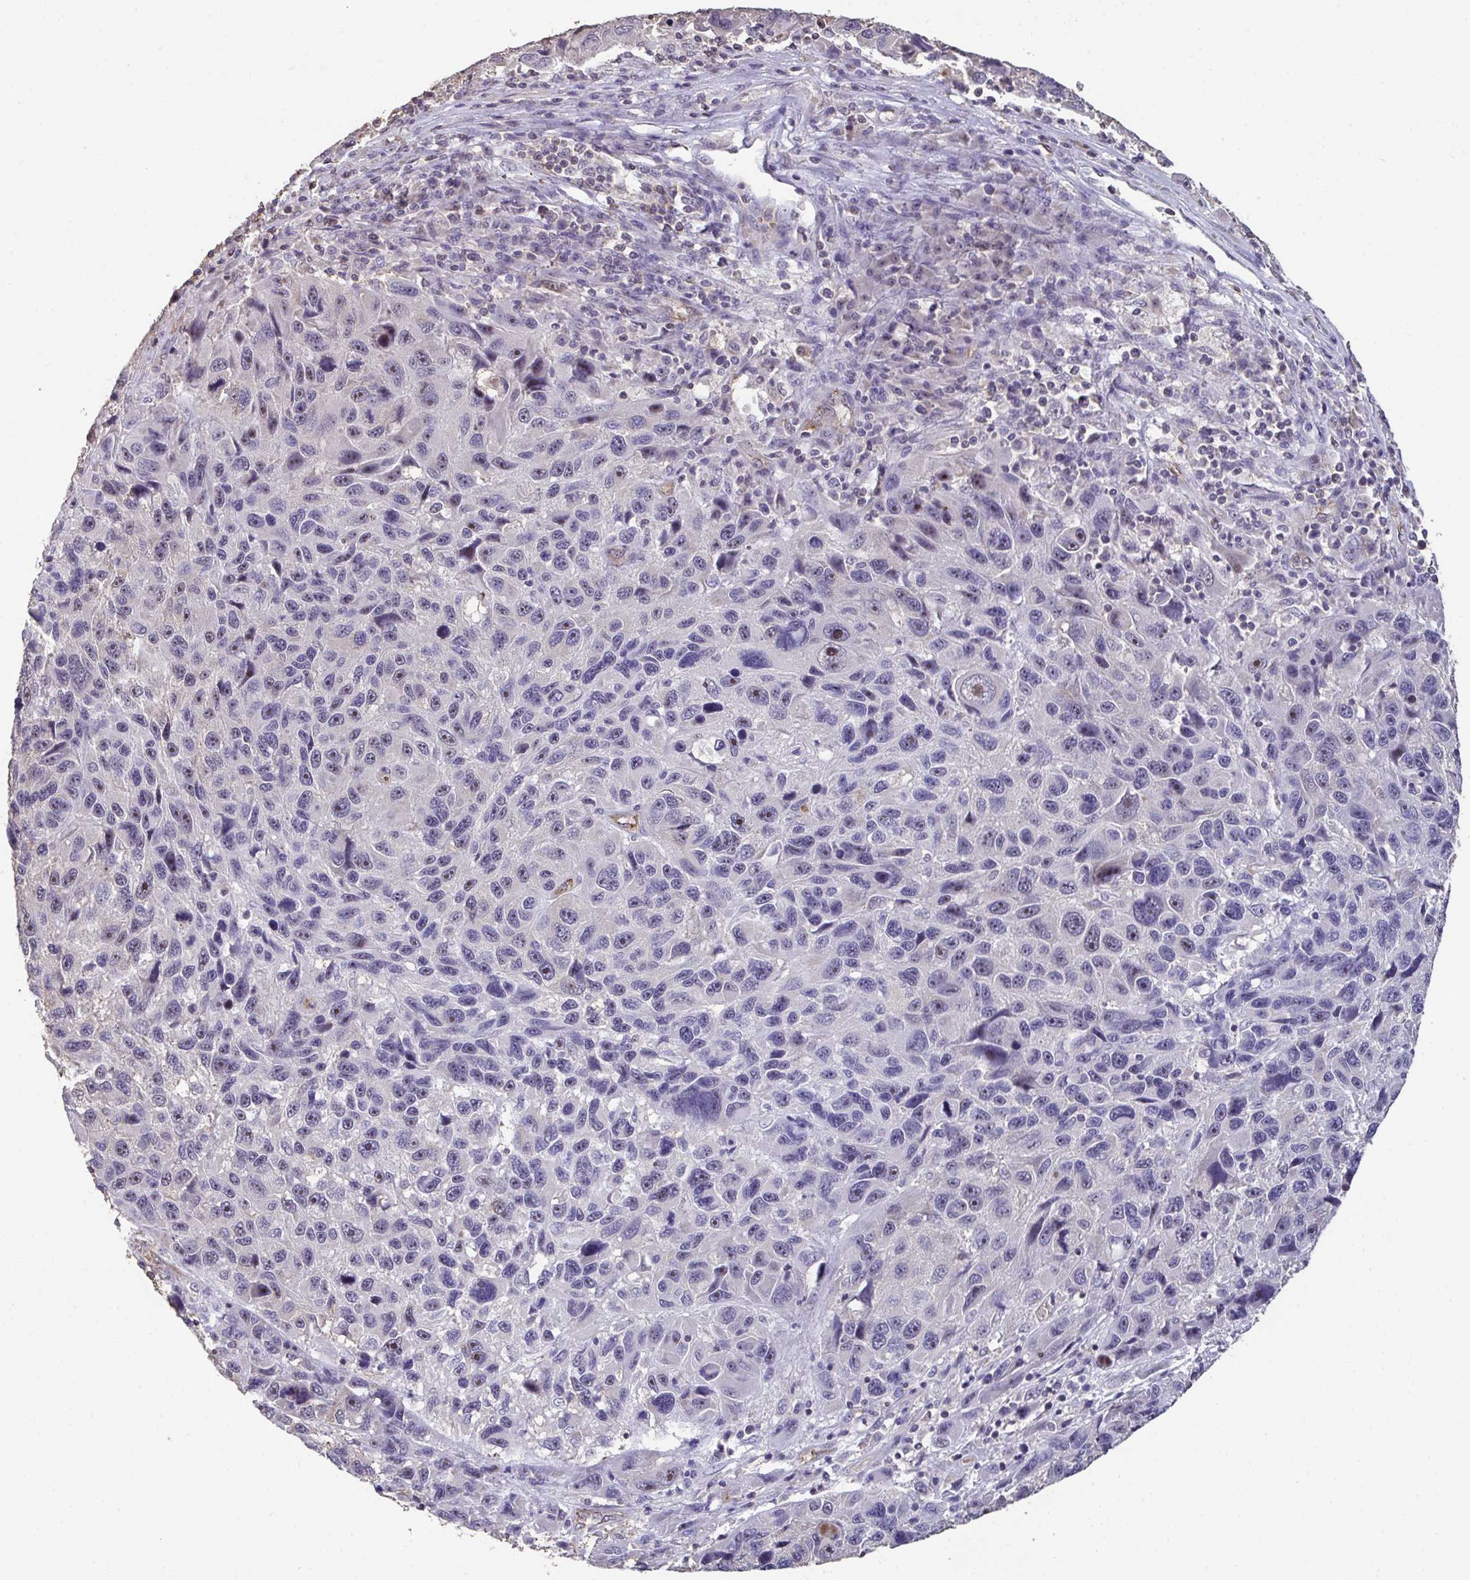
{"staining": {"intensity": "moderate", "quantity": "25%-75%", "location": "nuclear"}, "tissue": "melanoma", "cell_type": "Tumor cells", "image_type": "cancer", "snomed": [{"axis": "morphology", "description": "Malignant melanoma, NOS"}, {"axis": "topography", "description": "Skin"}], "caption": "Melanoma stained with a protein marker reveals moderate staining in tumor cells.", "gene": "SENP3", "patient": {"sex": "male", "age": 53}}